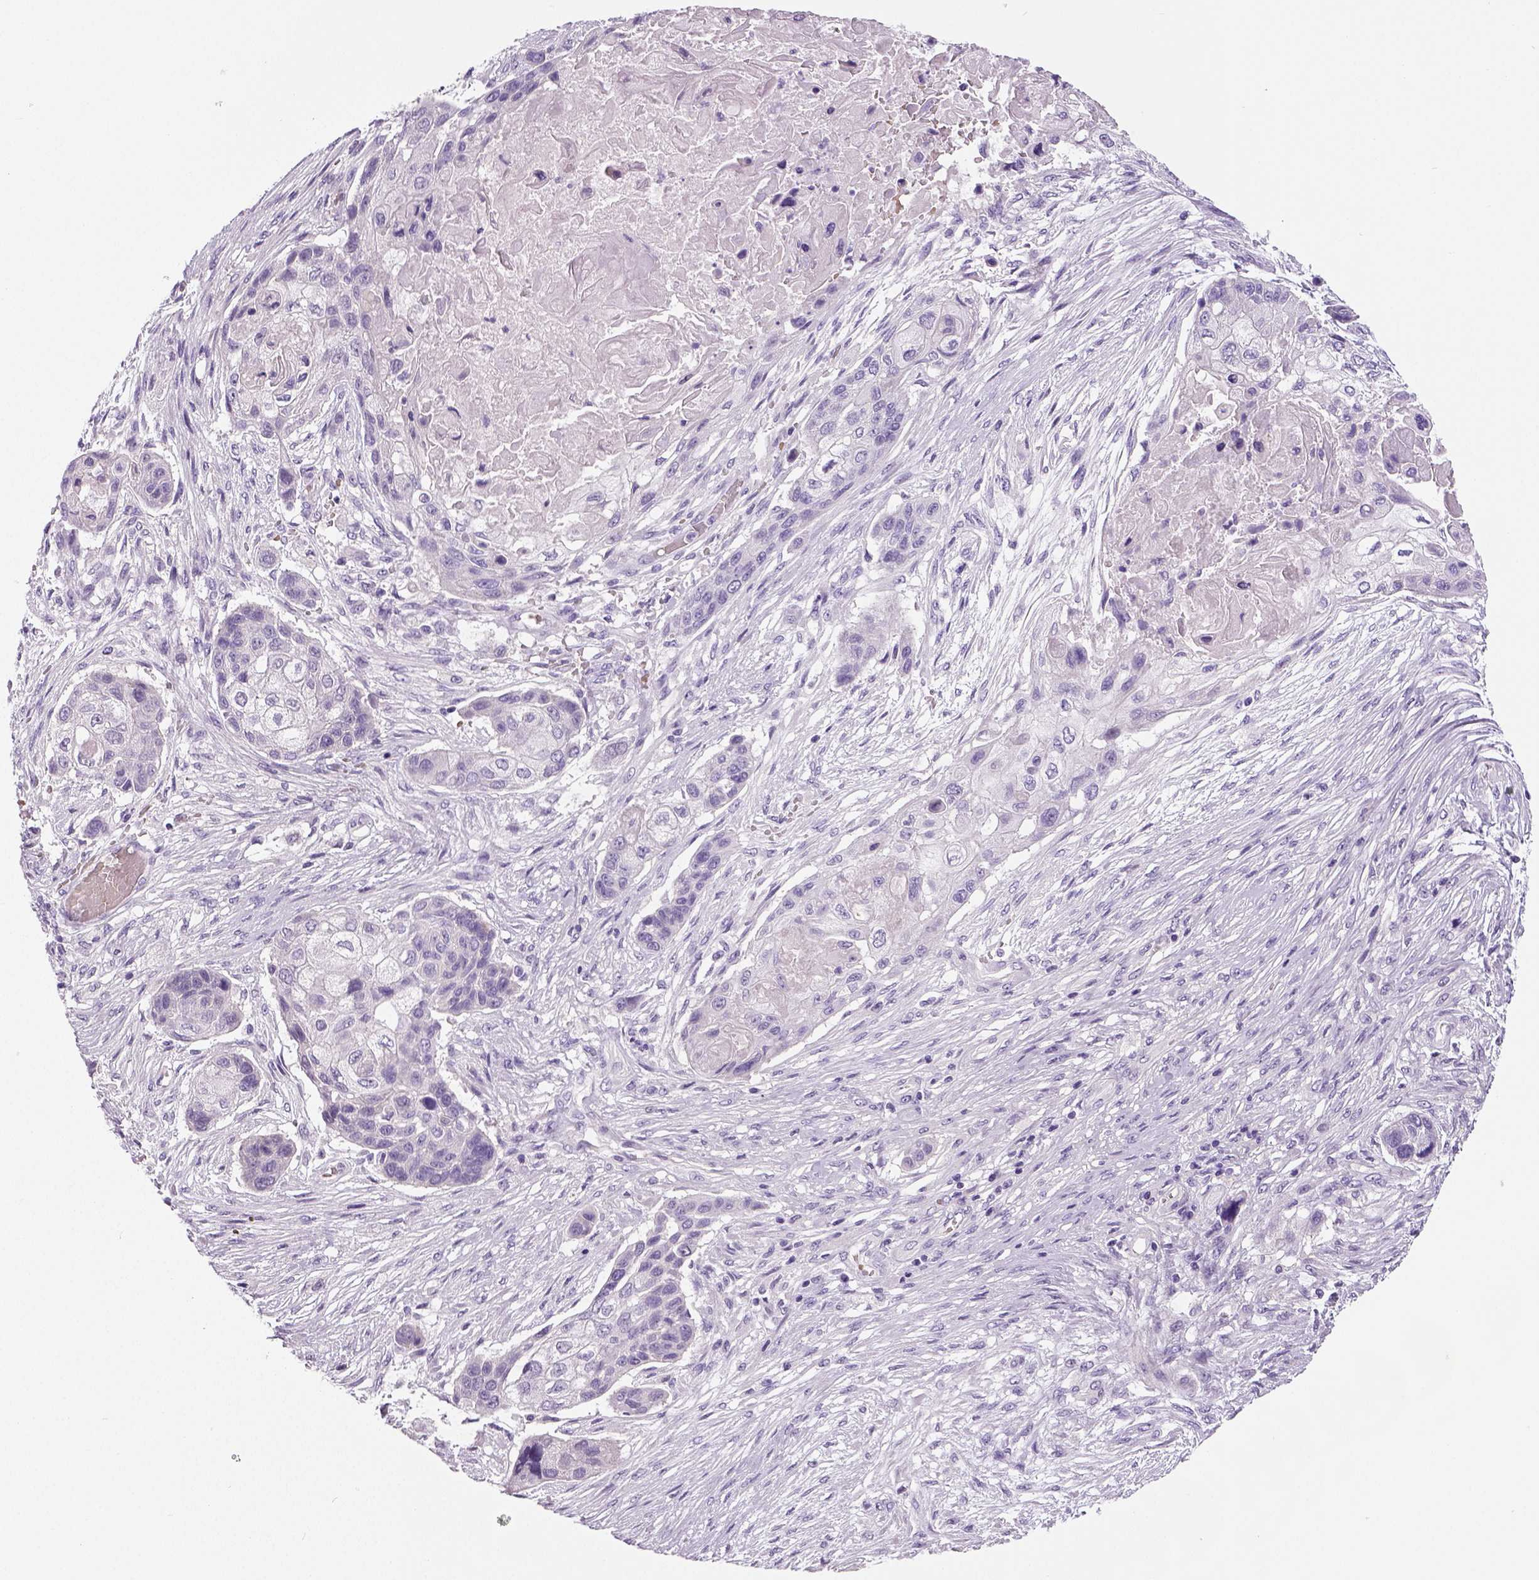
{"staining": {"intensity": "negative", "quantity": "none", "location": "none"}, "tissue": "lung cancer", "cell_type": "Tumor cells", "image_type": "cancer", "snomed": [{"axis": "morphology", "description": "Squamous cell carcinoma, NOS"}, {"axis": "topography", "description": "Lung"}], "caption": "This is an IHC micrograph of human squamous cell carcinoma (lung). There is no expression in tumor cells.", "gene": "TSPAN7", "patient": {"sex": "male", "age": 69}}